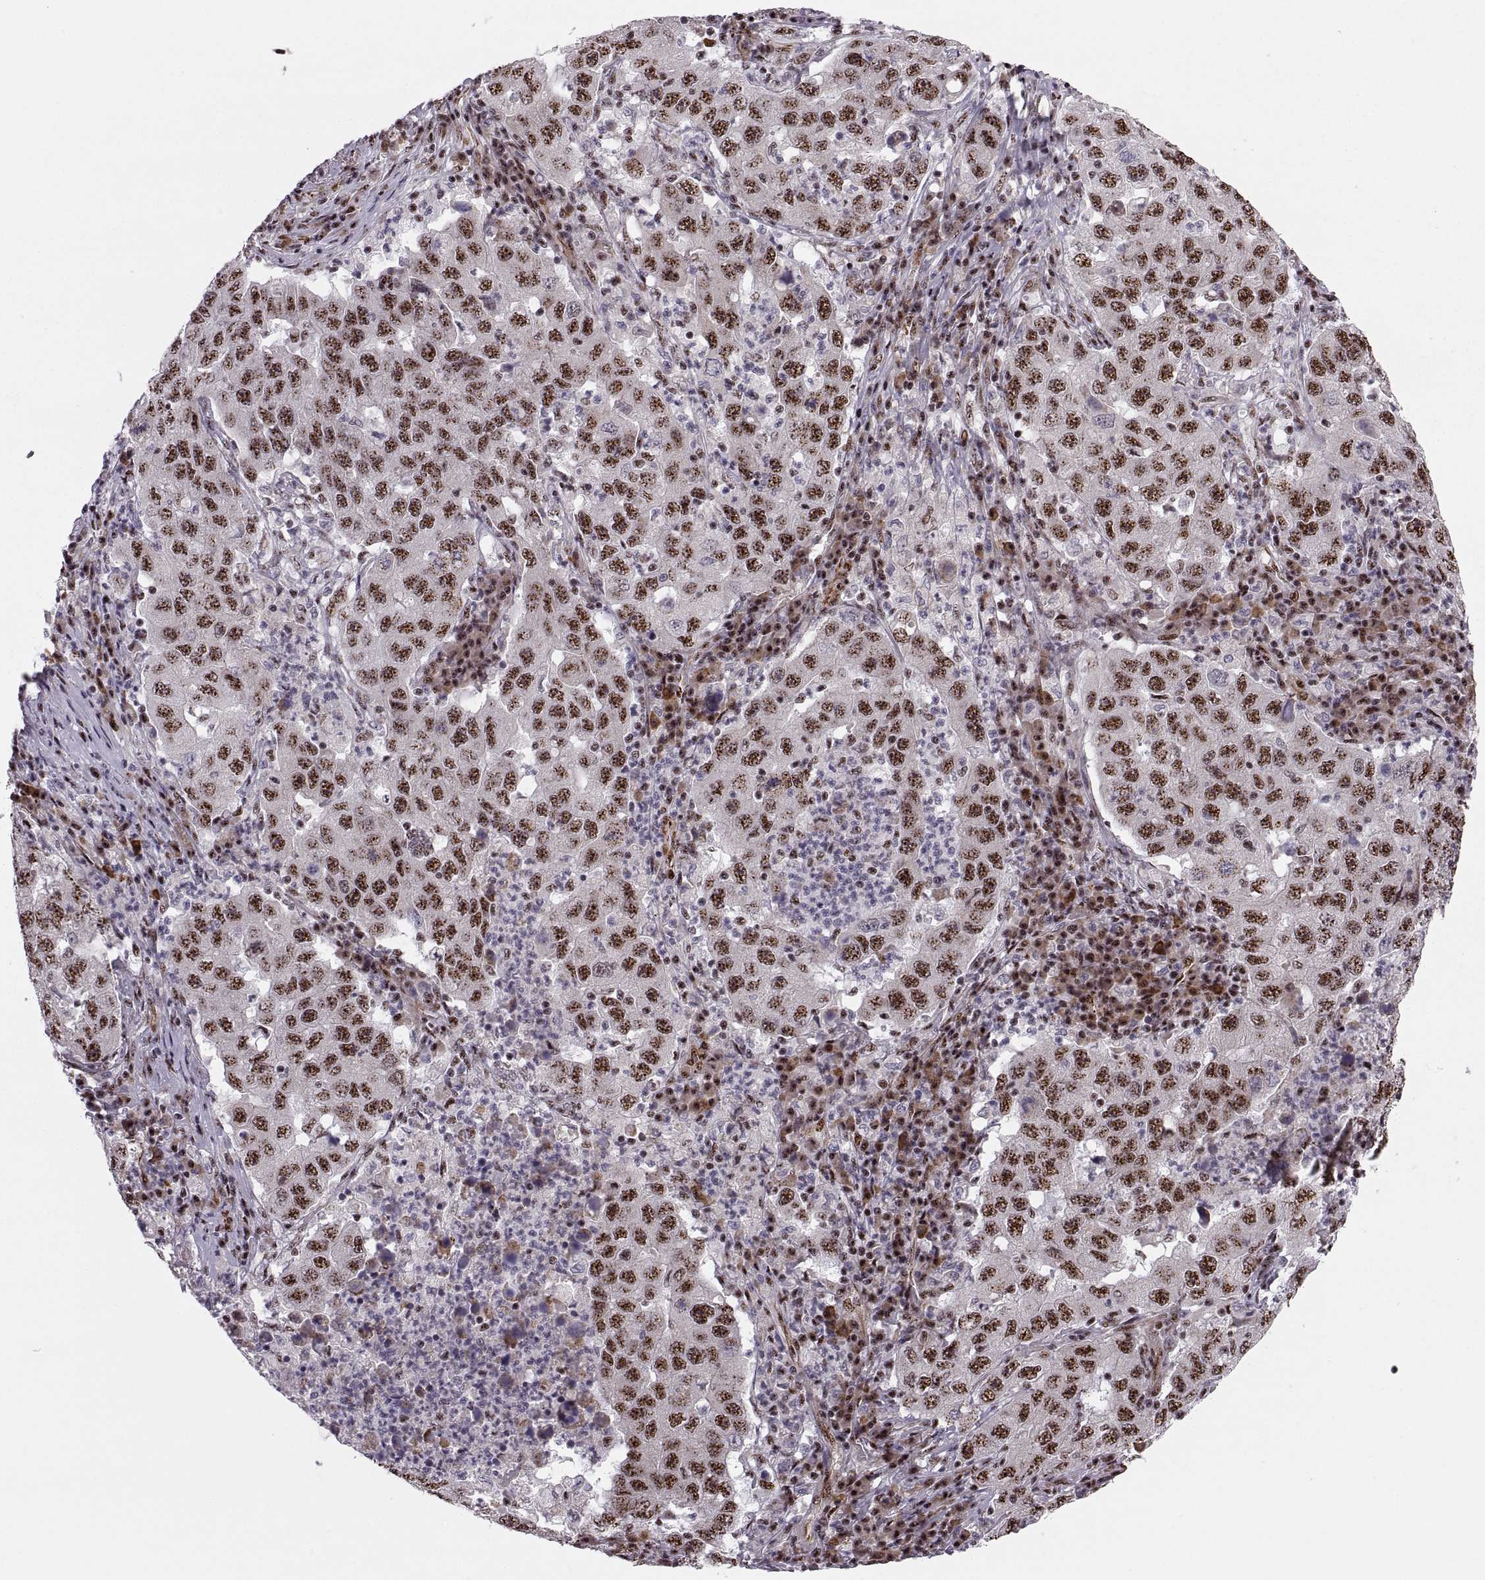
{"staining": {"intensity": "strong", "quantity": ">75%", "location": "nuclear"}, "tissue": "lung cancer", "cell_type": "Tumor cells", "image_type": "cancer", "snomed": [{"axis": "morphology", "description": "Adenocarcinoma, NOS"}, {"axis": "topography", "description": "Lung"}], "caption": "Human lung adenocarcinoma stained for a protein (brown) demonstrates strong nuclear positive expression in approximately >75% of tumor cells.", "gene": "ZCCHC17", "patient": {"sex": "male", "age": 73}}